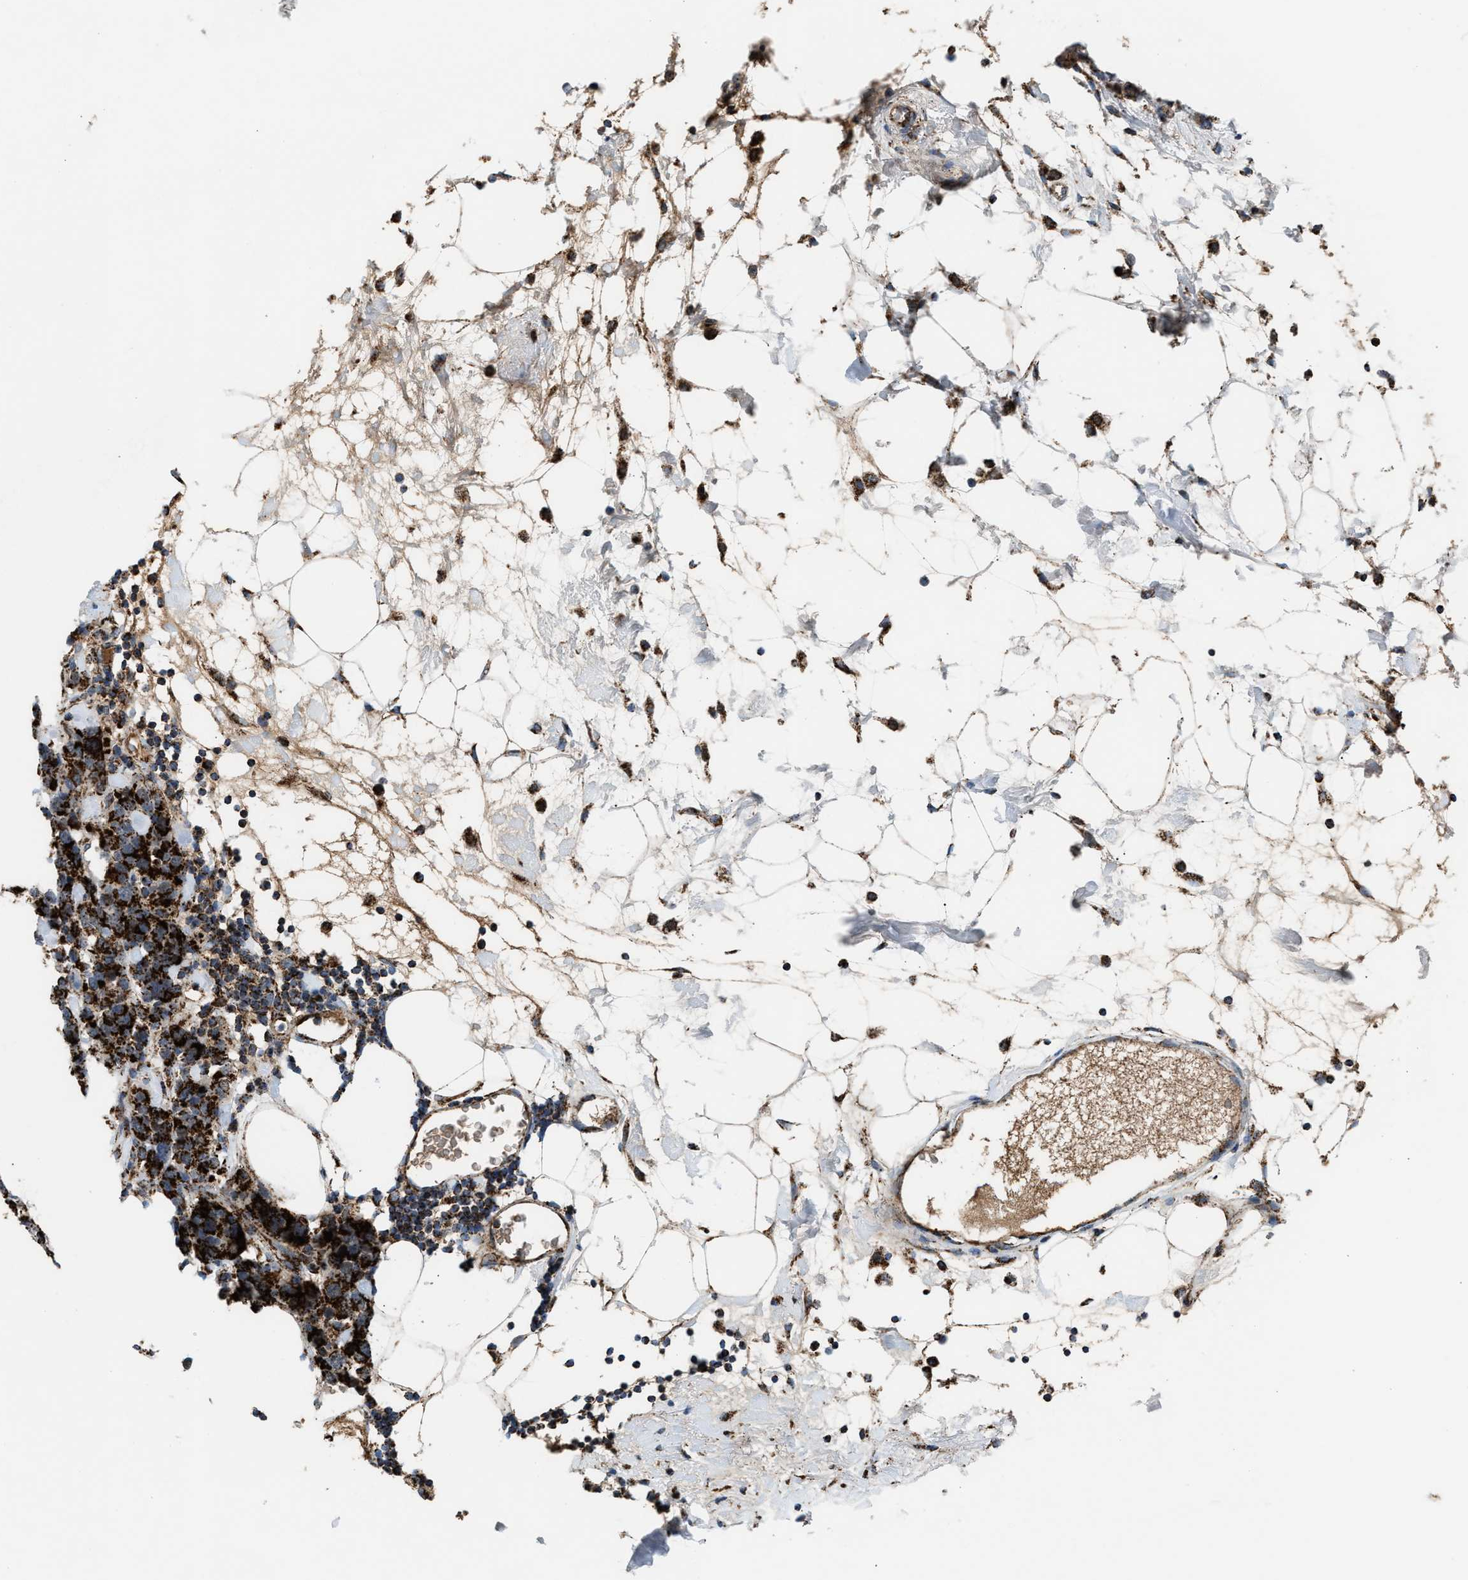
{"staining": {"intensity": "strong", "quantity": ">75%", "location": "cytoplasmic/membranous"}, "tissue": "breast cancer", "cell_type": "Tumor cells", "image_type": "cancer", "snomed": [{"axis": "morphology", "description": "Lobular carcinoma"}, {"axis": "topography", "description": "Breast"}], "caption": "IHC staining of breast lobular carcinoma, which shows high levels of strong cytoplasmic/membranous staining in approximately >75% of tumor cells indicating strong cytoplasmic/membranous protein staining. The staining was performed using DAB (brown) for protein detection and nuclei were counterstained in hematoxylin (blue).", "gene": "PMPCA", "patient": {"sex": "female", "age": 59}}